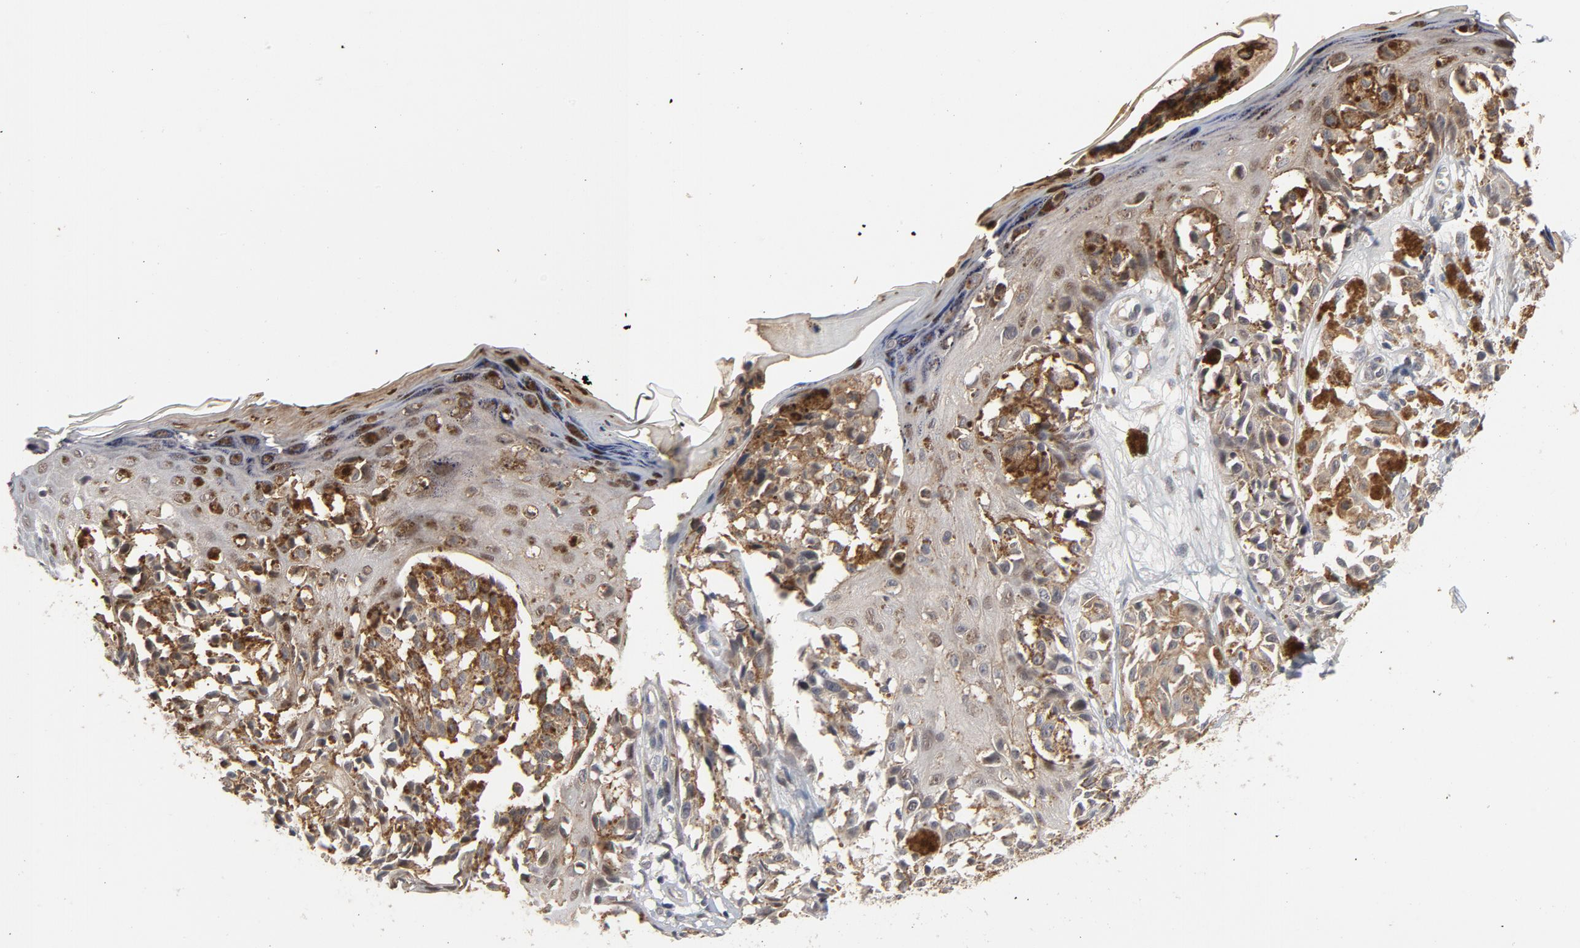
{"staining": {"intensity": "negative", "quantity": "none", "location": "none"}, "tissue": "melanoma", "cell_type": "Tumor cells", "image_type": "cancer", "snomed": [{"axis": "morphology", "description": "Malignant melanoma, NOS"}, {"axis": "topography", "description": "Skin"}], "caption": "An image of melanoma stained for a protein exhibits no brown staining in tumor cells.", "gene": "RTL5", "patient": {"sex": "female", "age": 38}}